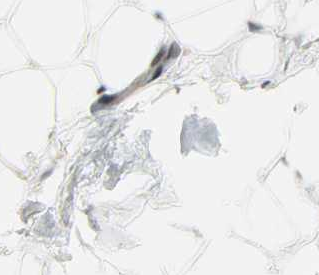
{"staining": {"intensity": "negative", "quantity": "none", "location": "none"}, "tissue": "adipose tissue", "cell_type": "Adipocytes", "image_type": "normal", "snomed": [{"axis": "morphology", "description": "Normal tissue, NOS"}, {"axis": "topography", "description": "Soft tissue"}], "caption": "Micrograph shows no significant protein expression in adipocytes of benign adipose tissue.", "gene": "CBX4", "patient": {"sex": "male", "age": 26}}